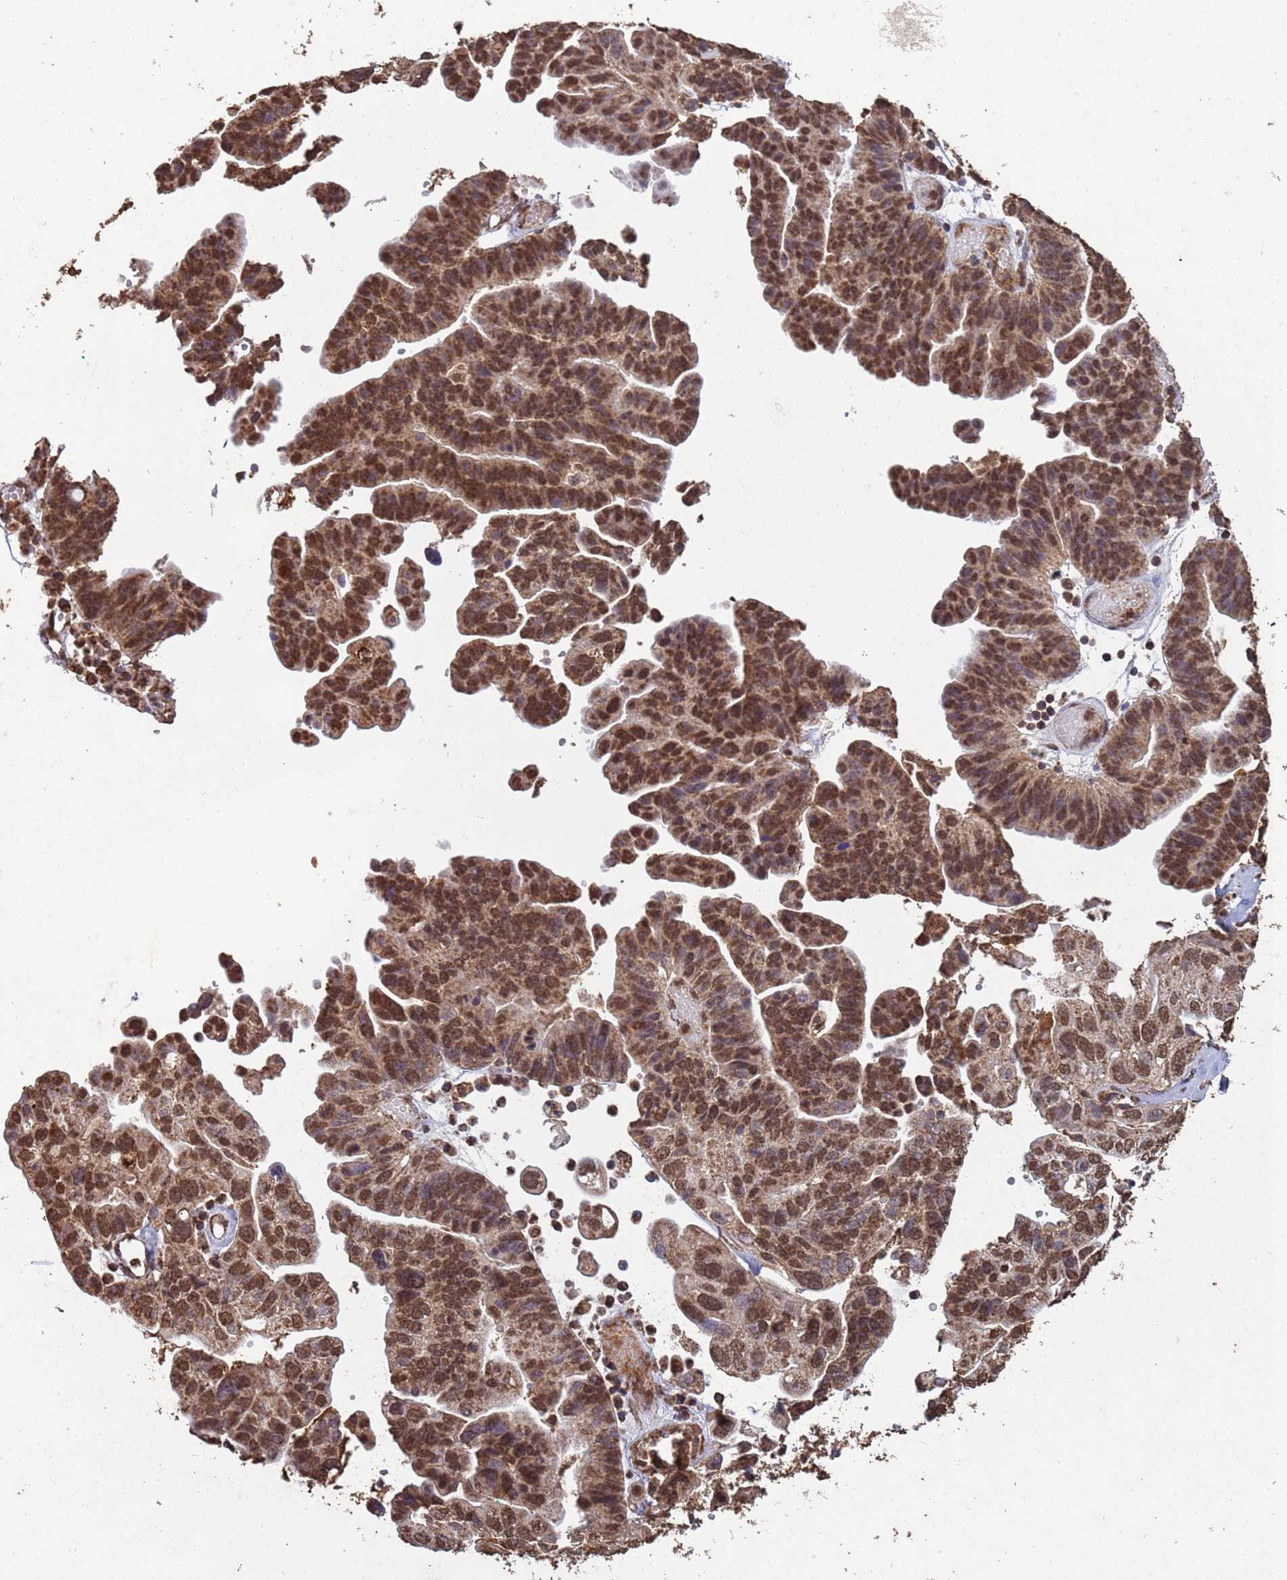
{"staining": {"intensity": "moderate", "quantity": ">75%", "location": "cytoplasmic/membranous,nuclear"}, "tissue": "ovarian cancer", "cell_type": "Tumor cells", "image_type": "cancer", "snomed": [{"axis": "morphology", "description": "Cystadenocarcinoma, serous, NOS"}, {"axis": "topography", "description": "Ovary"}], "caption": "The micrograph demonstrates a brown stain indicating the presence of a protein in the cytoplasmic/membranous and nuclear of tumor cells in ovarian serous cystadenocarcinoma.", "gene": "HDAC10", "patient": {"sex": "female", "age": 56}}